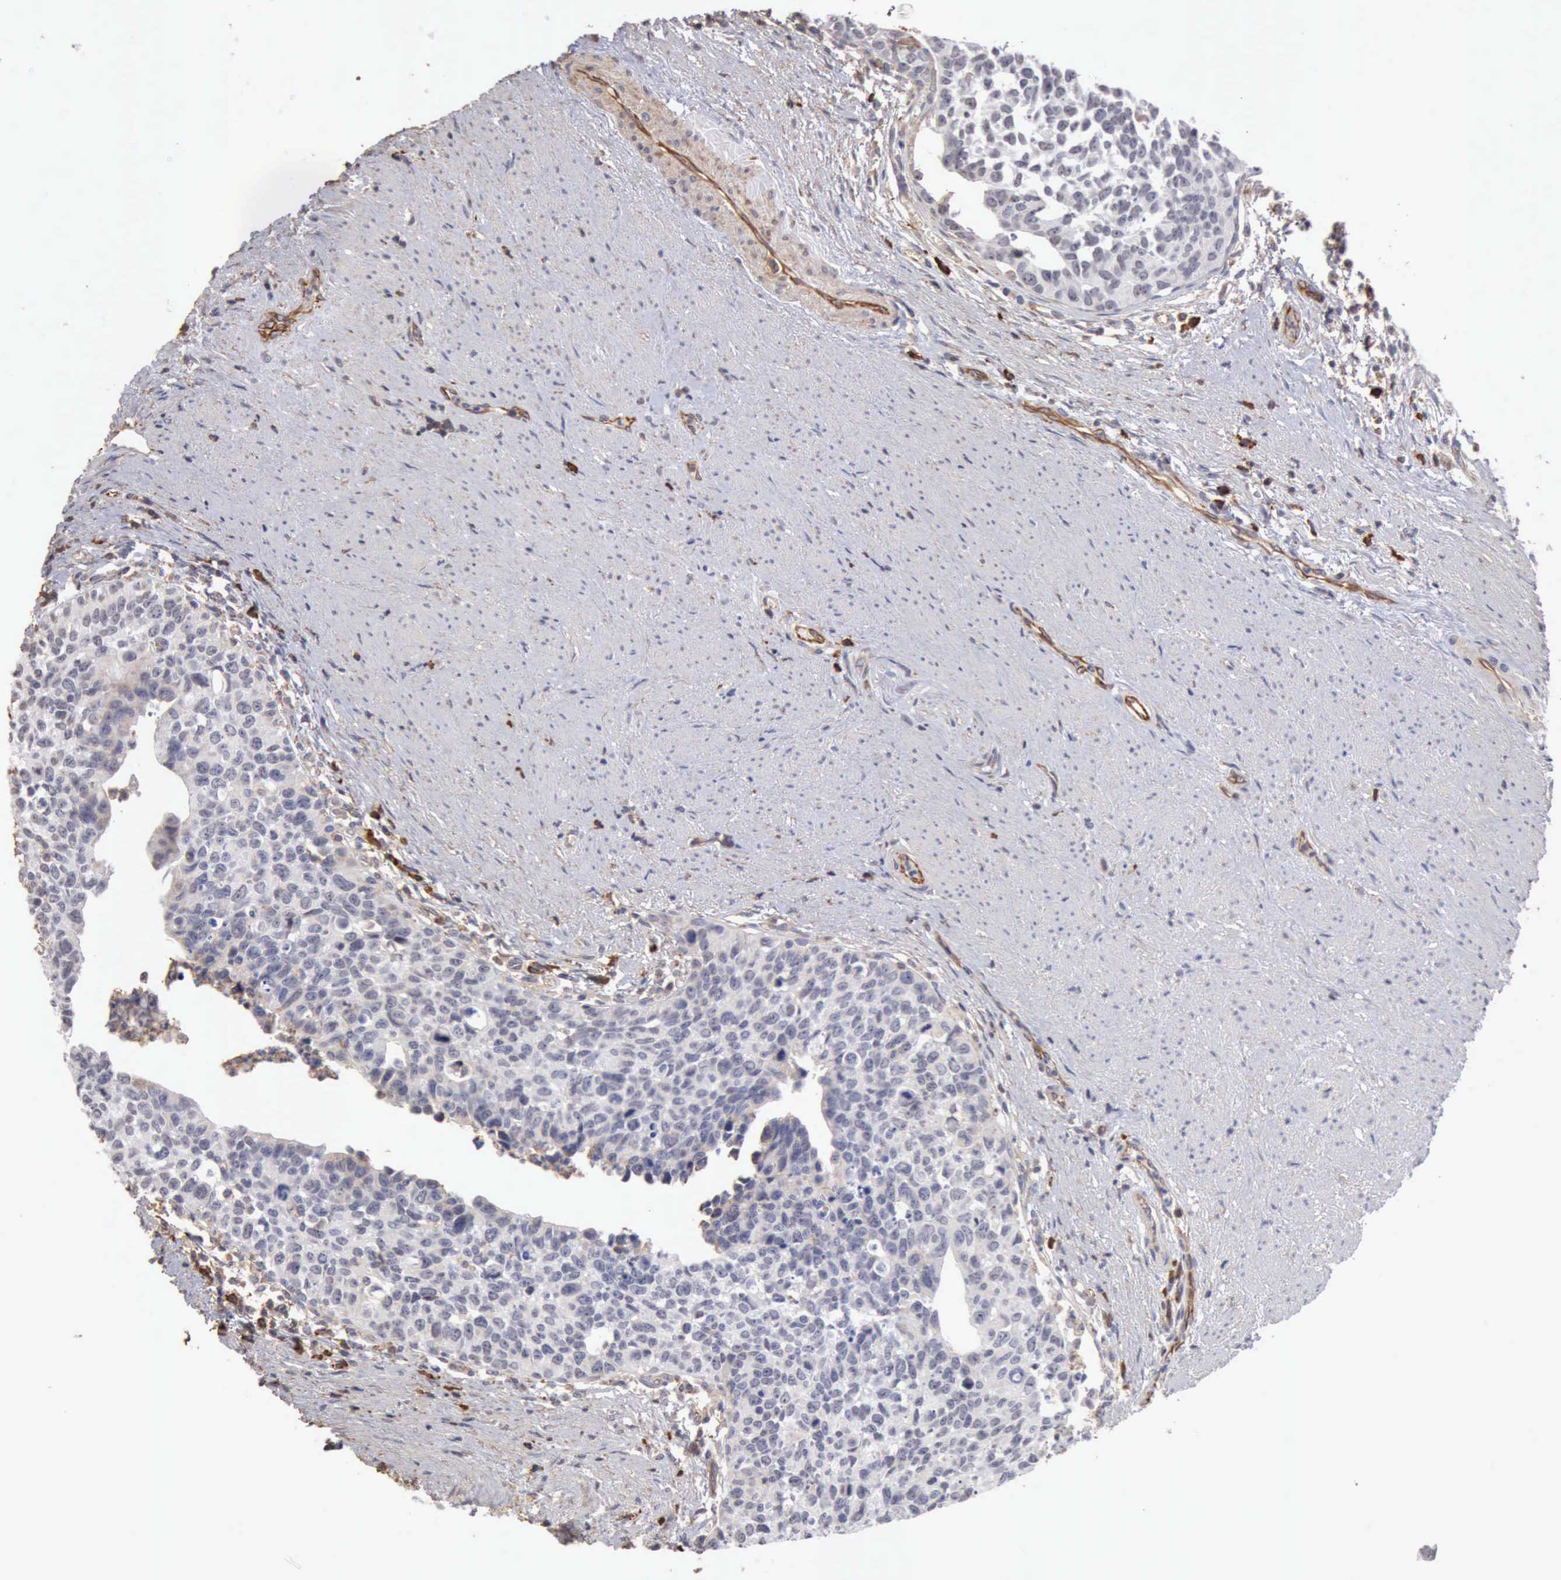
{"staining": {"intensity": "negative", "quantity": "none", "location": "none"}, "tissue": "urothelial cancer", "cell_type": "Tumor cells", "image_type": "cancer", "snomed": [{"axis": "morphology", "description": "Urothelial carcinoma, High grade"}, {"axis": "topography", "description": "Urinary bladder"}], "caption": "Immunohistochemical staining of human urothelial cancer demonstrates no significant expression in tumor cells. The staining was performed using DAB (3,3'-diaminobenzidine) to visualize the protein expression in brown, while the nuclei were stained in blue with hematoxylin (Magnification: 20x).", "gene": "GPR101", "patient": {"sex": "male", "age": 81}}